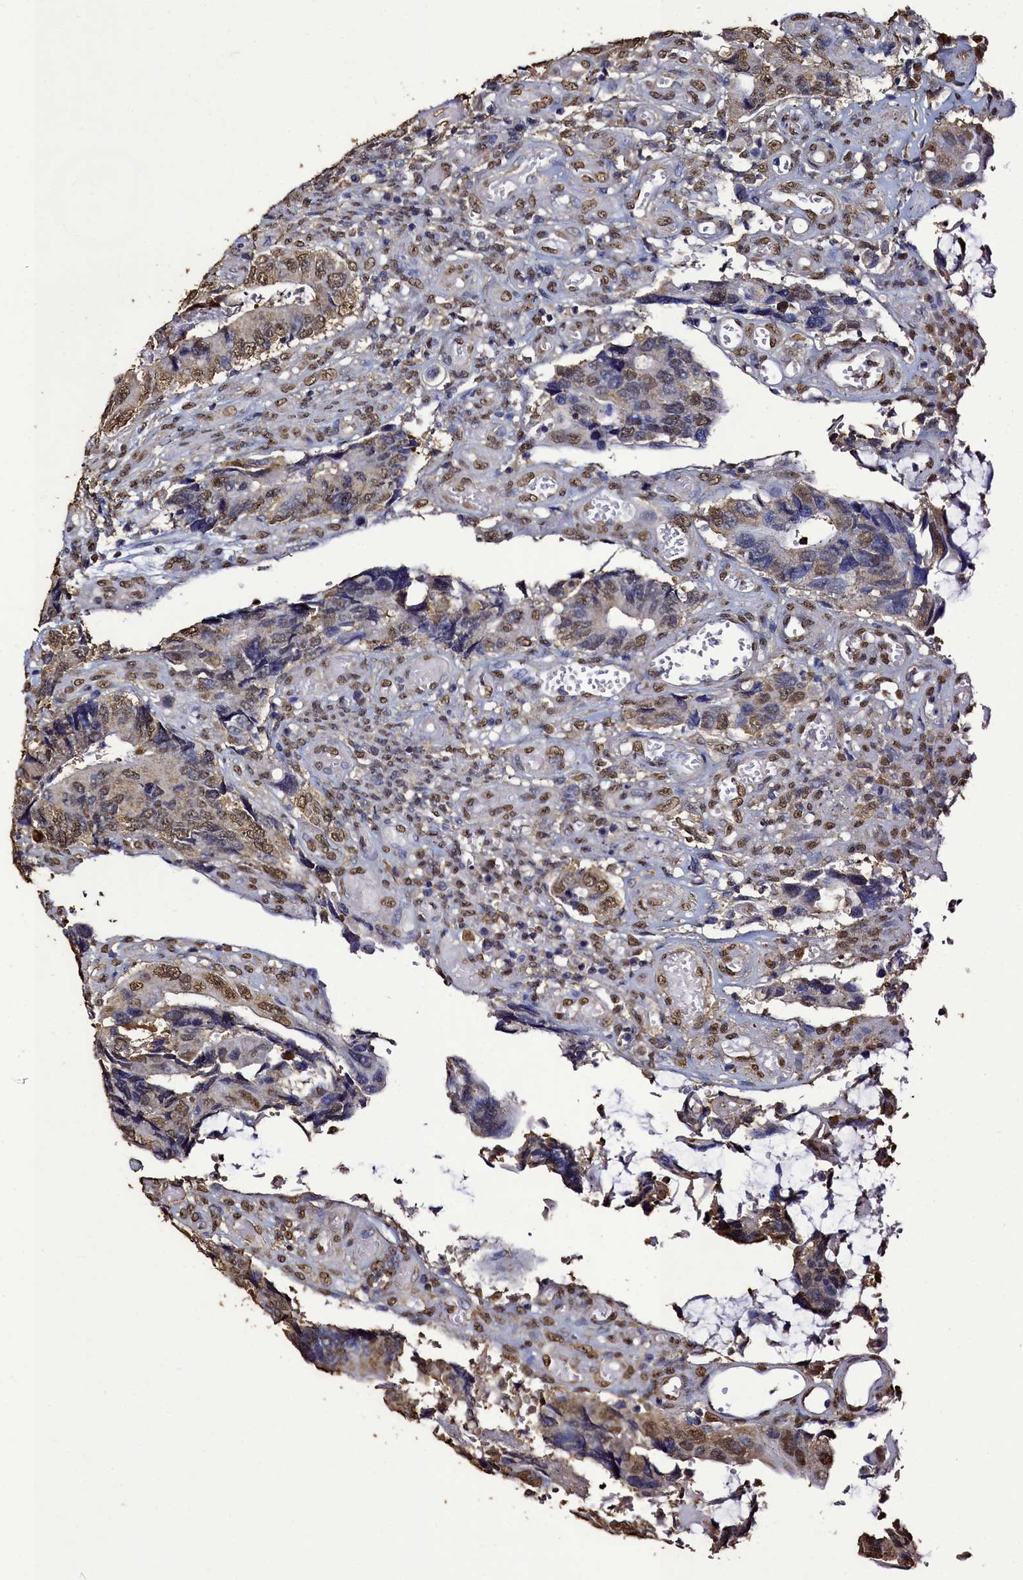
{"staining": {"intensity": "moderate", "quantity": "25%-75%", "location": "cytoplasmic/membranous,nuclear"}, "tissue": "colorectal cancer", "cell_type": "Tumor cells", "image_type": "cancer", "snomed": [{"axis": "morphology", "description": "Adenocarcinoma, NOS"}, {"axis": "topography", "description": "Colon"}], "caption": "Human adenocarcinoma (colorectal) stained for a protein (brown) displays moderate cytoplasmic/membranous and nuclear positive expression in about 25%-75% of tumor cells.", "gene": "TRIP6", "patient": {"sex": "male", "age": 87}}